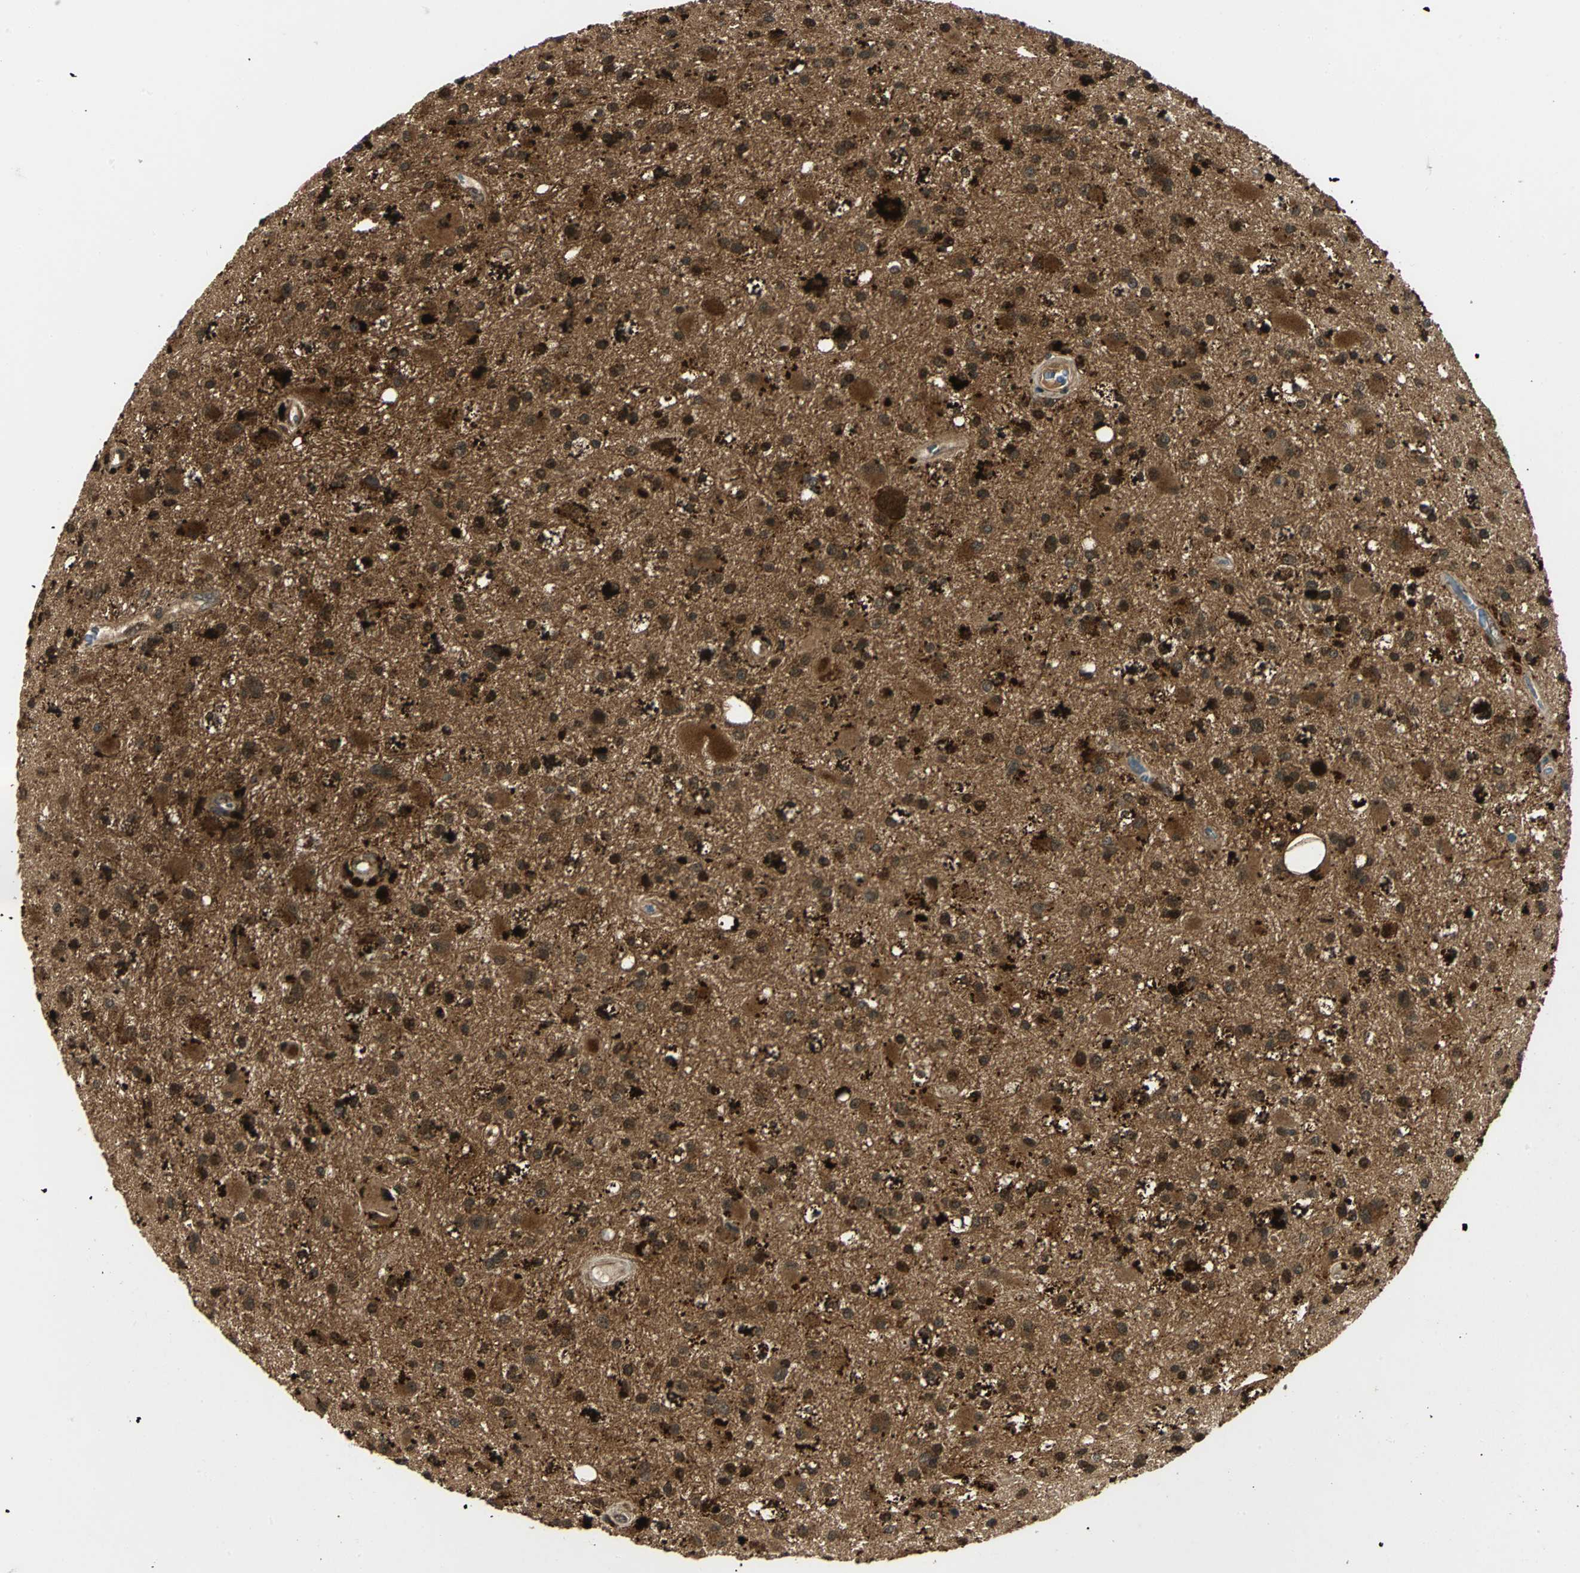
{"staining": {"intensity": "strong", "quantity": ">75%", "location": "cytoplasmic/membranous,nuclear"}, "tissue": "glioma", "cell_type": "Tumor cells", "image_type": "cancer", "snomed": [{"axis": "morphology", "description": "Glioma, malignant, Low grade"}, {"axis": "topography", "description": "Brain"}], "caption": "IHC micrograph of malignant glioma (low-grade) stained for a protein (brown), which displays high levels of strong cytoplasmic/membranous and nuclear staining in about >75% of tumor cells.", "gene": "PPP1R13L", "patient": {"sex": "male", "age": 58}}